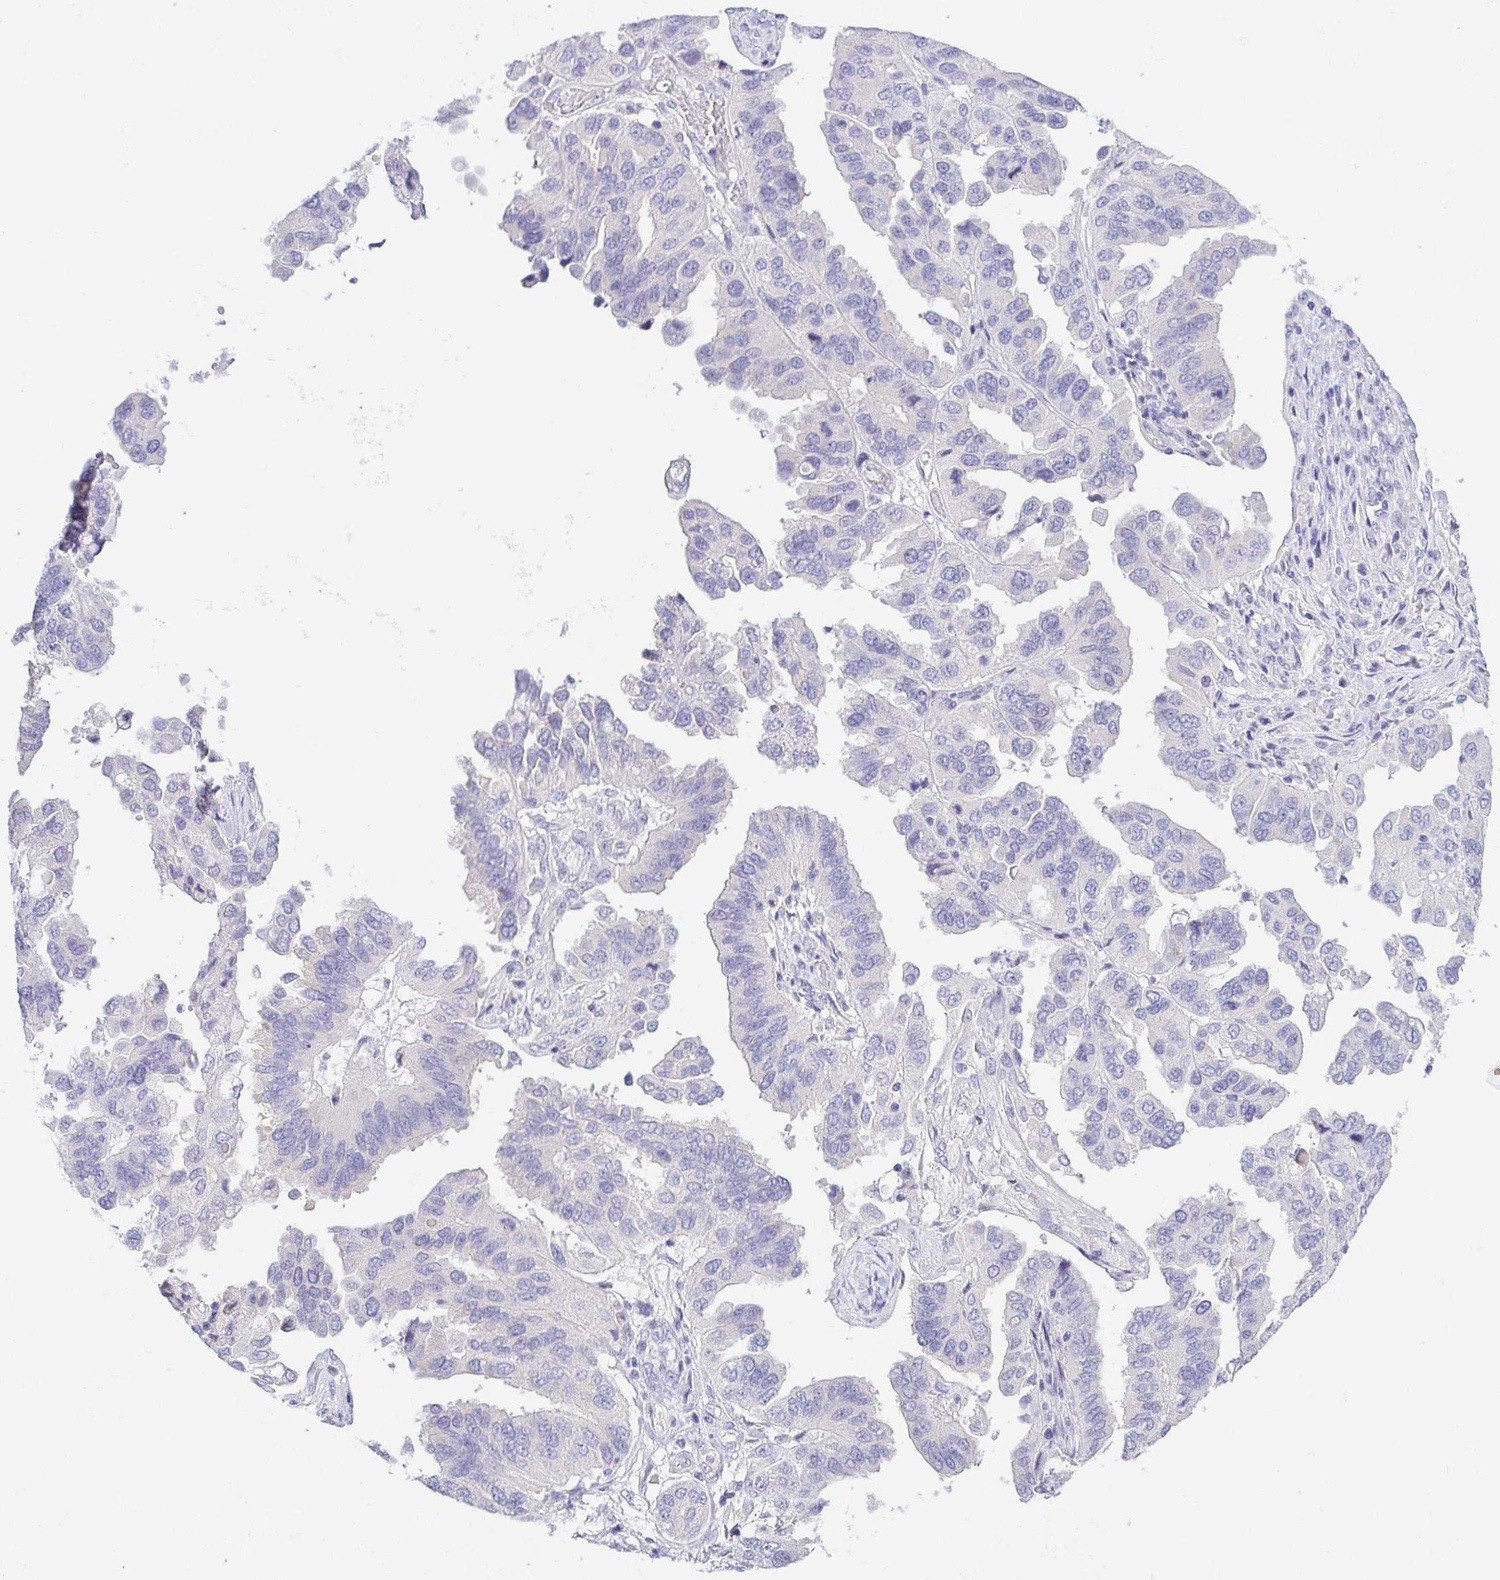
{"staining": {"intensity": "negative", "quantity": "none", "location": "none"}, "tissue": "ovarian cancer", "cell_type": "Tumor cells", "image_type": "cancer", "snomed": [{"axis": "morphology", "description": "Cystadenocarcinoma, serous, NOS"}, {"axis": "topography", "description": "Ovary"}], "caption": "Tumor cells show no significant staining in serous cystadenocarcinoma (ovarian).", "gene": "KRTDAP", "patient": {"sex": "female", "age": 79}}